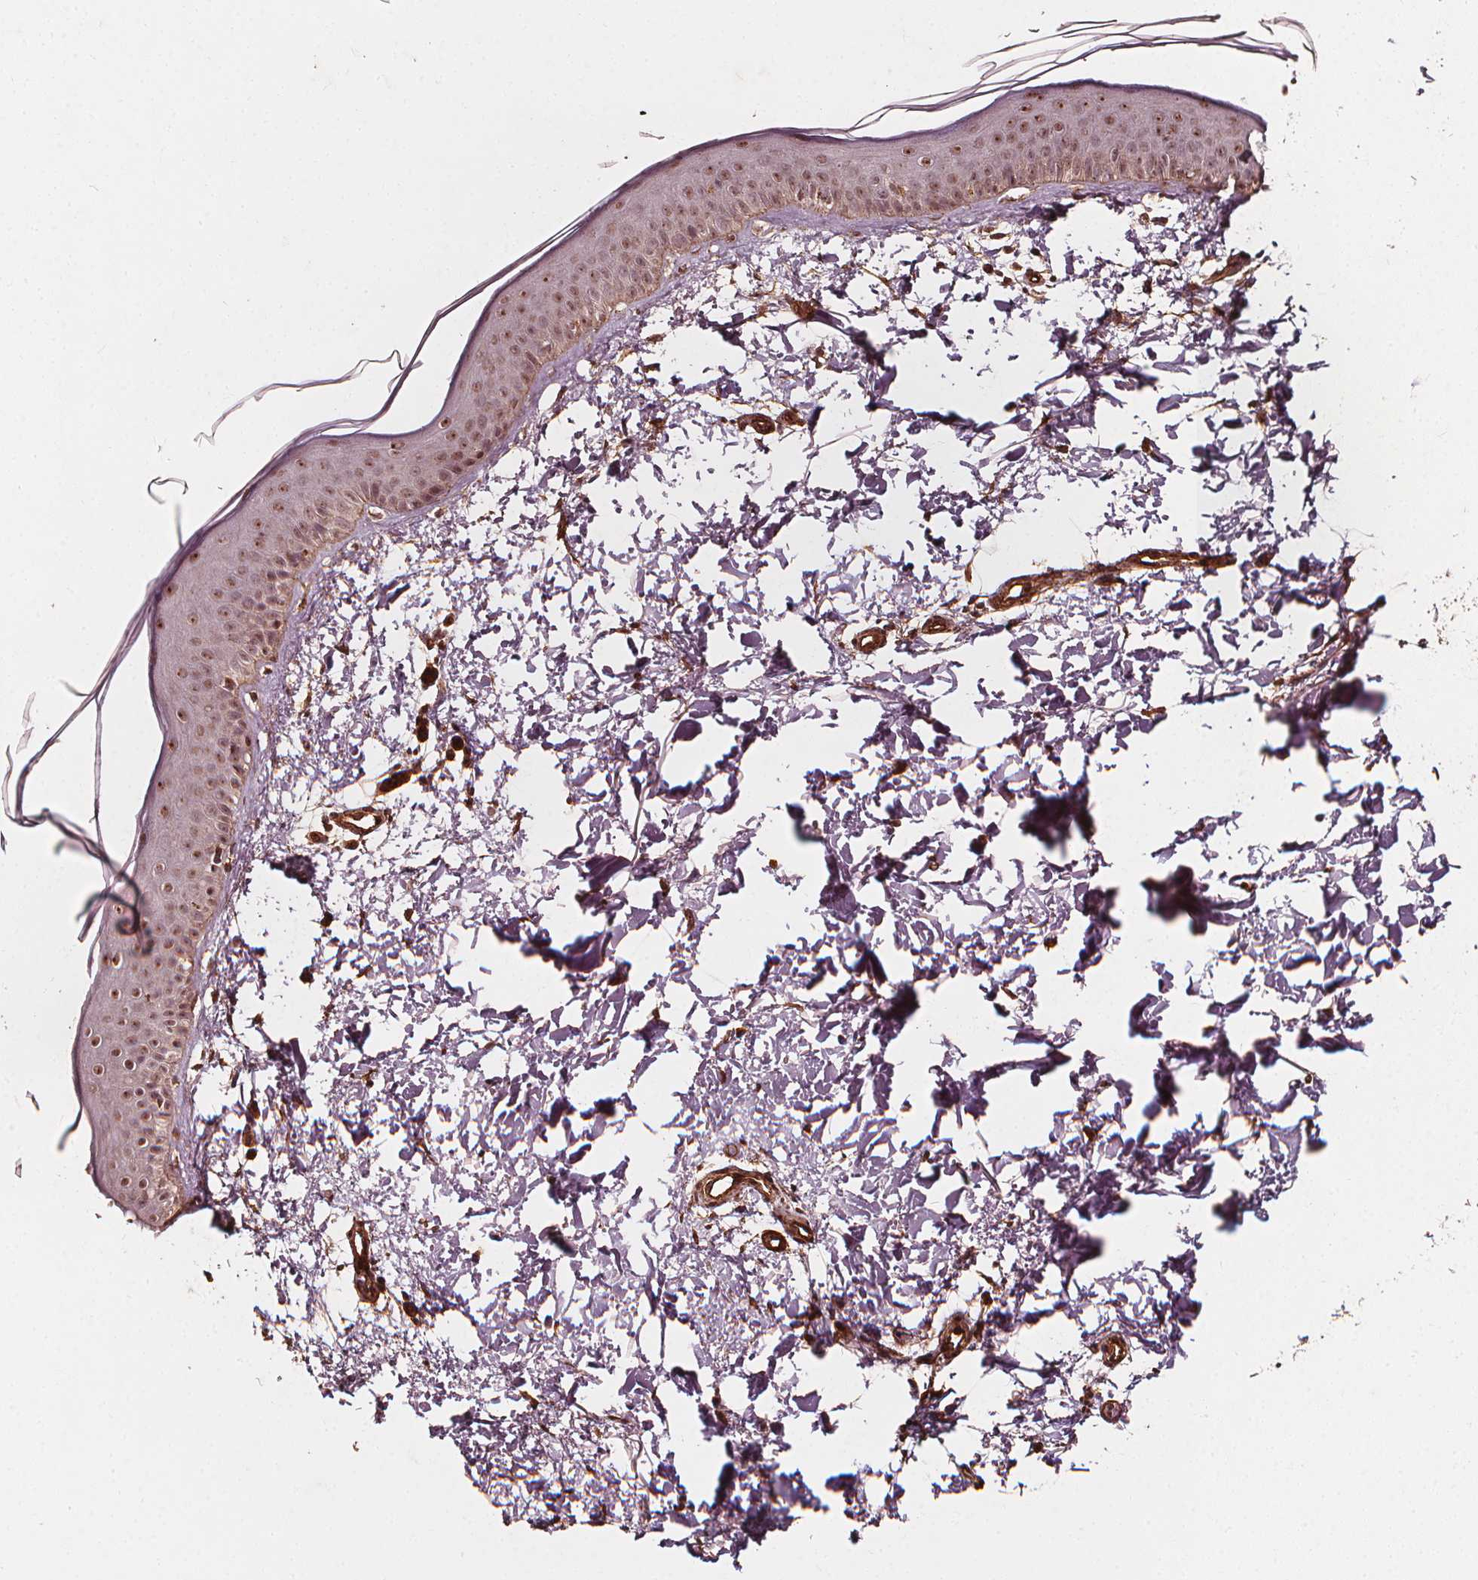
{"staining": {"intensity": "moderate", "quantity": ">75%", "location": "nuclear"}, "tissue": "skin", "cell_type": "Fibroblasts", "image_type": "normal", "snomed": [{"axis": "morphology", "description": "Normal tissue, NOS"}, {"axis": "topography", "description": "Skin"}], "caption": "Normal skin shows moderate nuclear staining in approximately >75% of fibroblasts, visualized by immunohistochemistry. (brown staining indicates protein expression, while blue staining denotes nuclei).", "gene": "EXOSC9", "patient": {"sex": "female", "age": 62}}